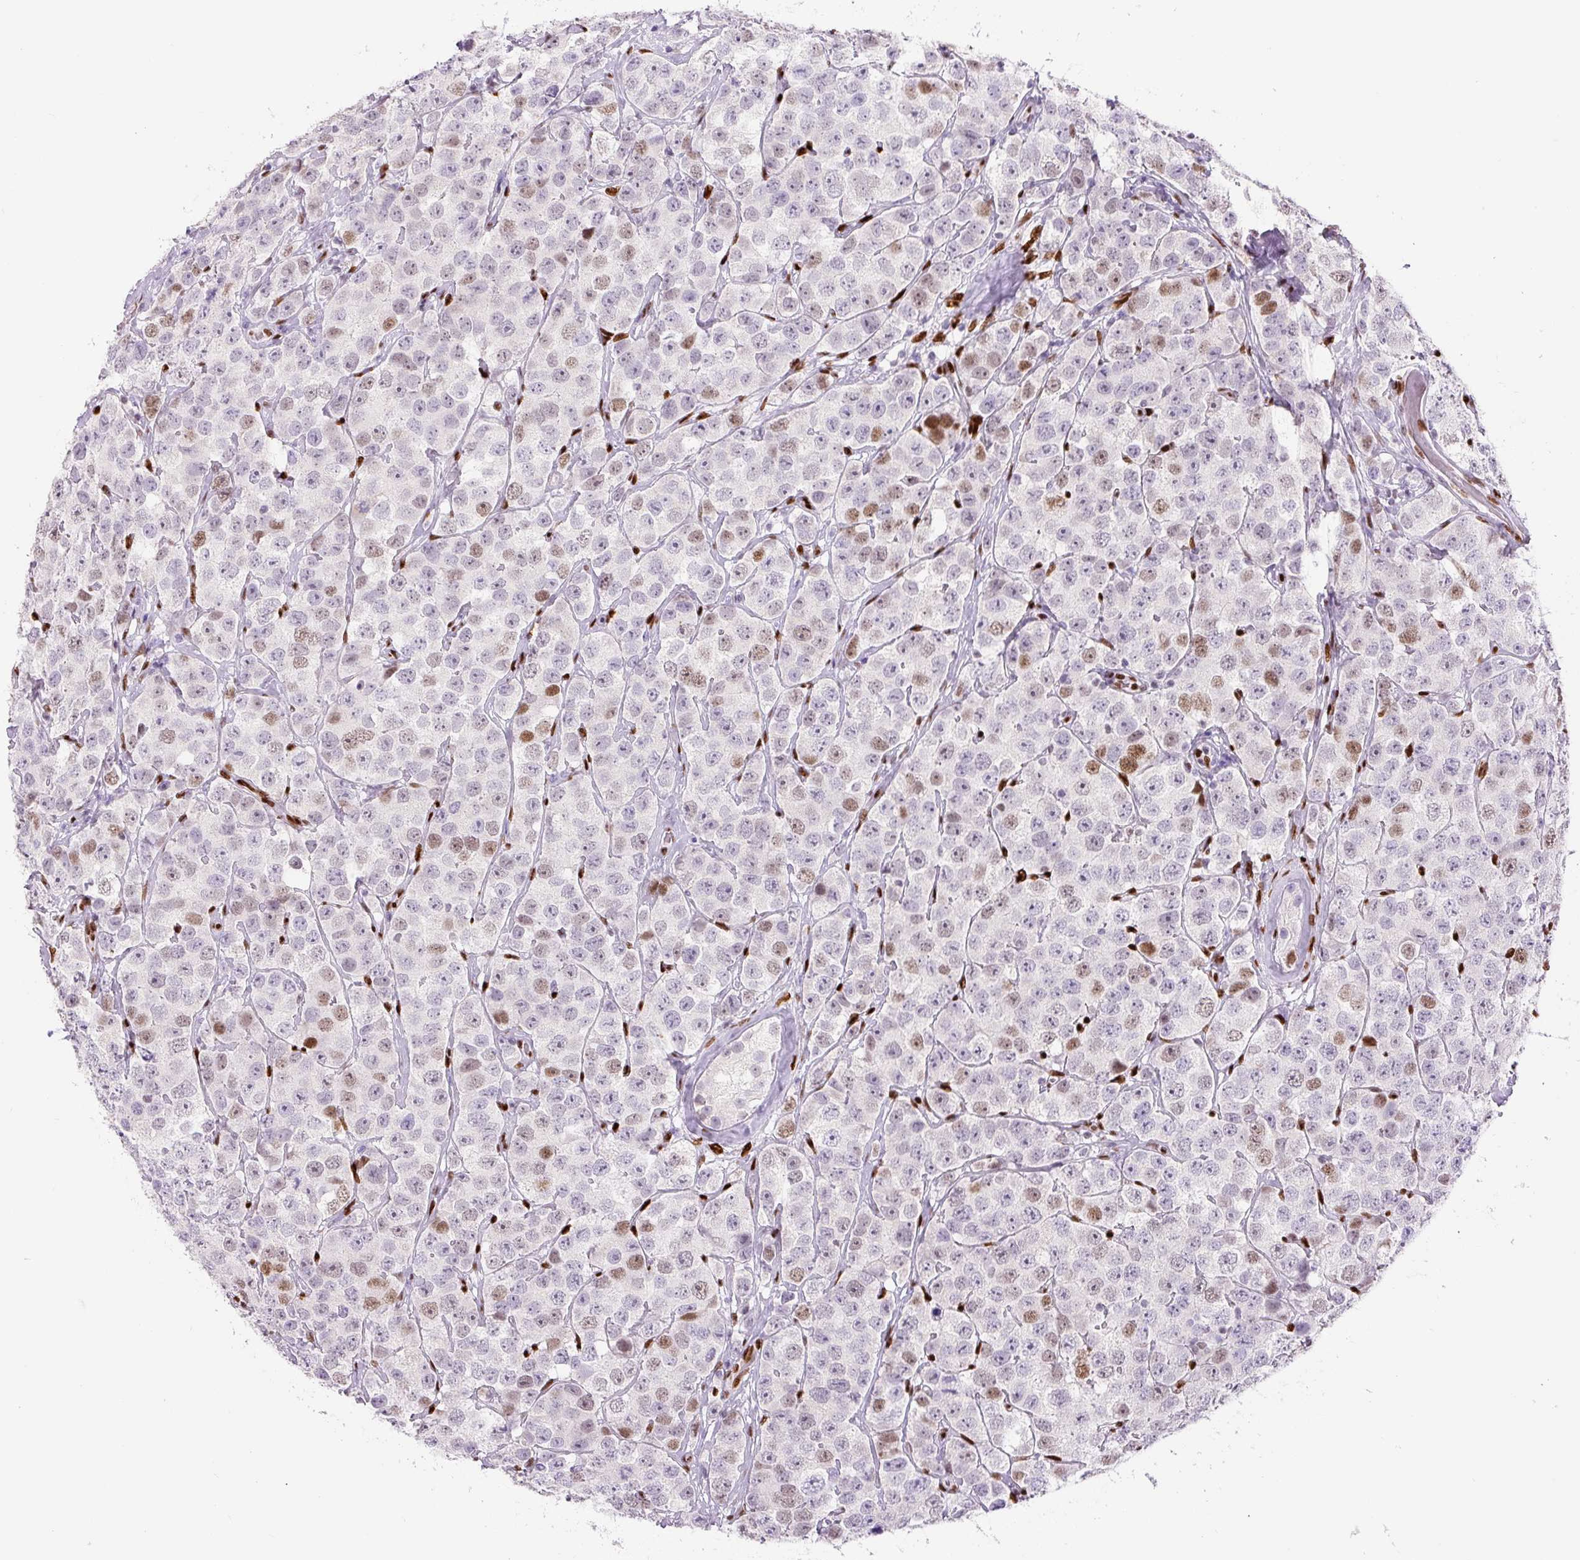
{"staining": {"intensity": "moderate", "quantity": "25%-75%", "location": "nuclear"}, "tissue": "testis cancer", "cell_type": "Tumor cells", "image_type": "cancer", "snomed": [{"axis": "morphology", "description": "Seminoma, NOS"}, {"axis": "topography", "description": "Testis"}], "caption": "A micrograph of human testis cancer (seminoma) stained for a protein displays moderate nuclear brown staining in tumor cells.", "gene": "ZEB1", "patient": {"sex": "male", "age": 28}}